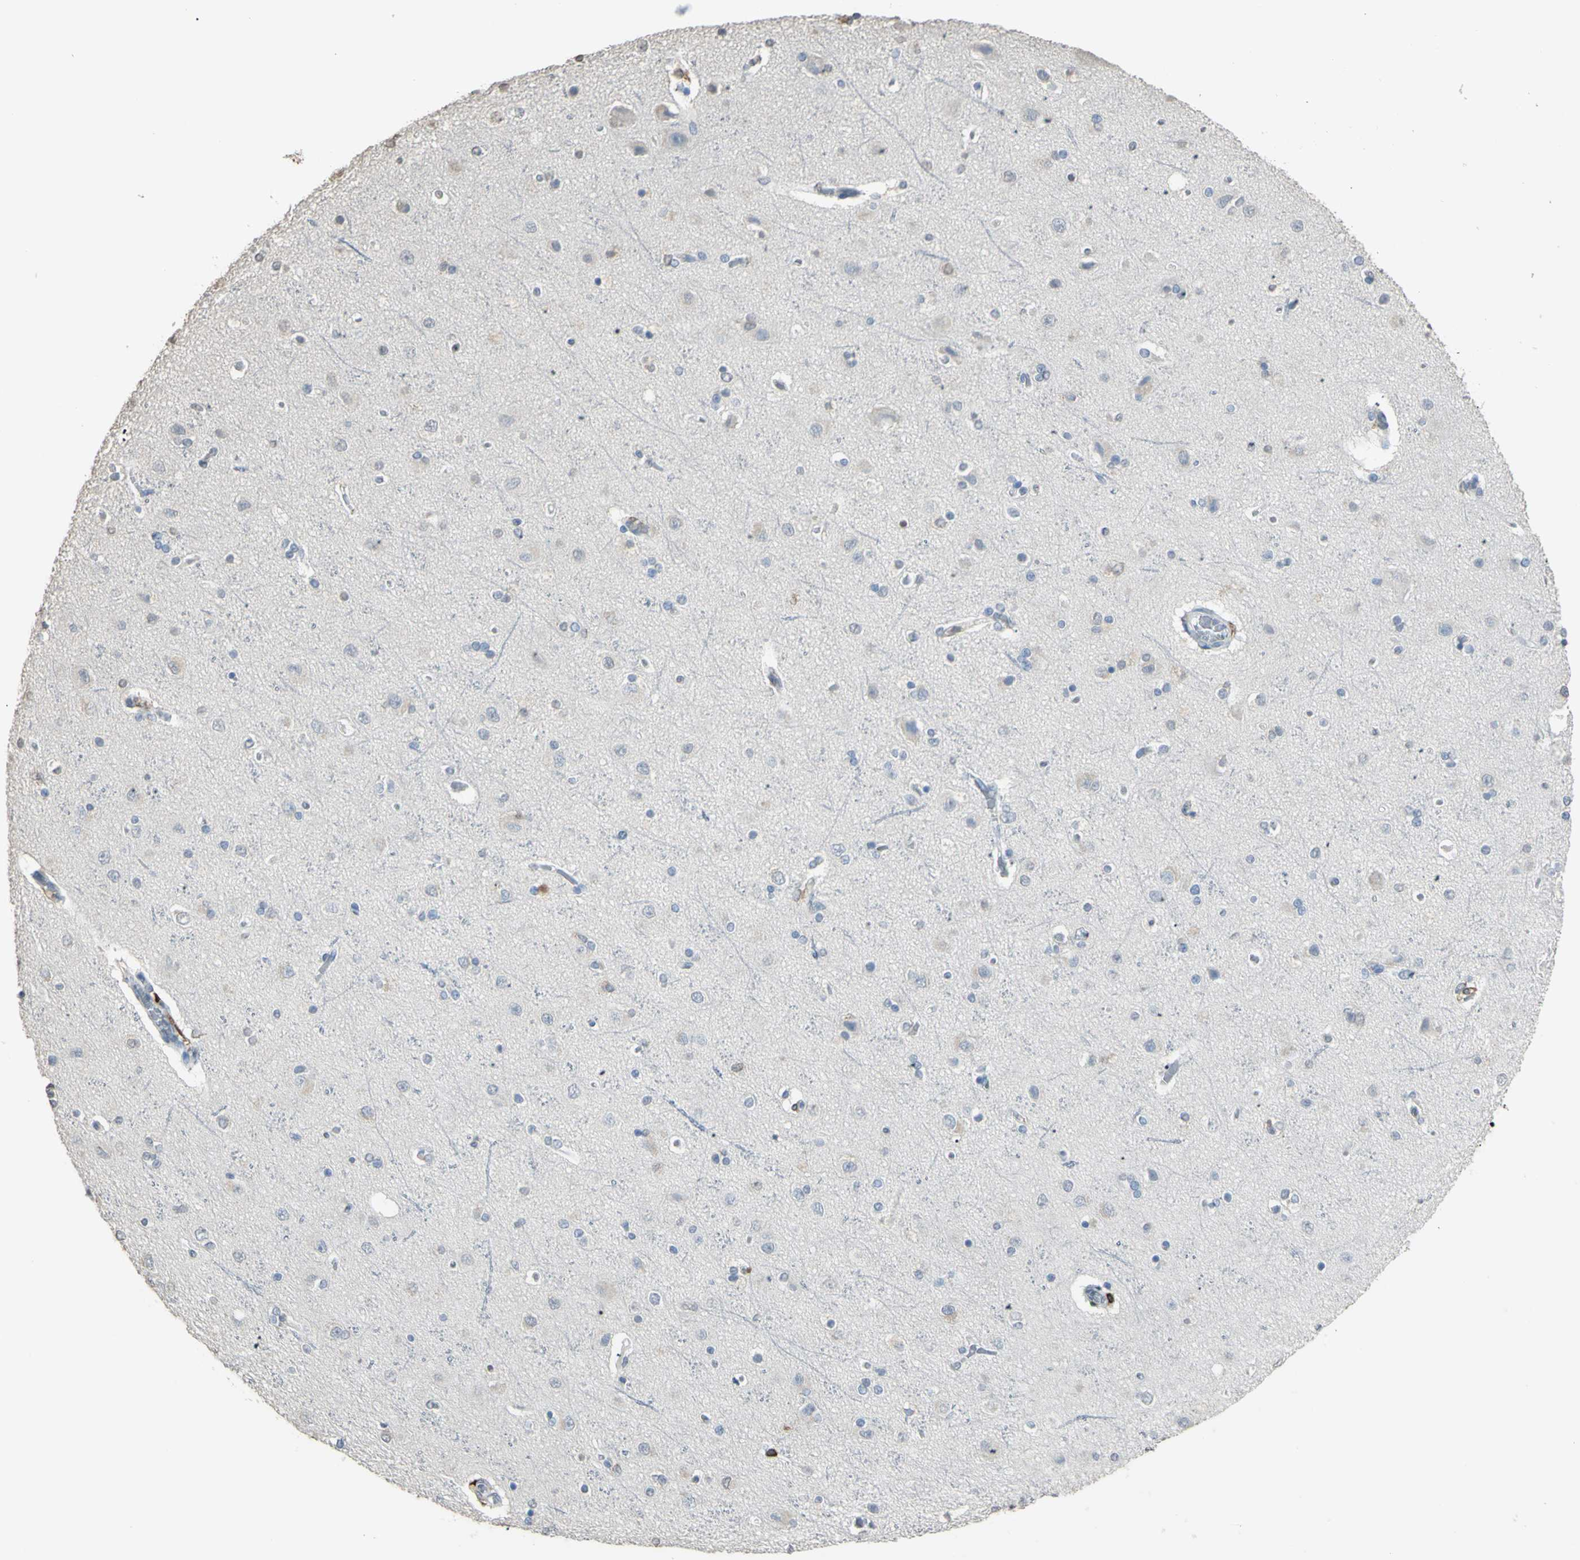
{"staining": {"intensity": "negative", "quantity": "none", "location": "none"}, "tissue": "cerebral cortex", "cell_type": "Endothelial cells", "image_type": "normal", "snomed": [{"axis": "morphology", "description": "Normal tissue, NOS"}, {"axis": "topography", "description": "Cerebral cortex"}], "caption": "This is a micrograph of IHC staining of unremarkable cerebral cortex, which shows no positivity in endothelial cells. (Stains: DAB IHC with hematoxylin counter stain, Microscopy: brightfield microscopy at high magnification).", "gene": "PSTPIP1", "patient": {"sex": "female", "age": 54}}